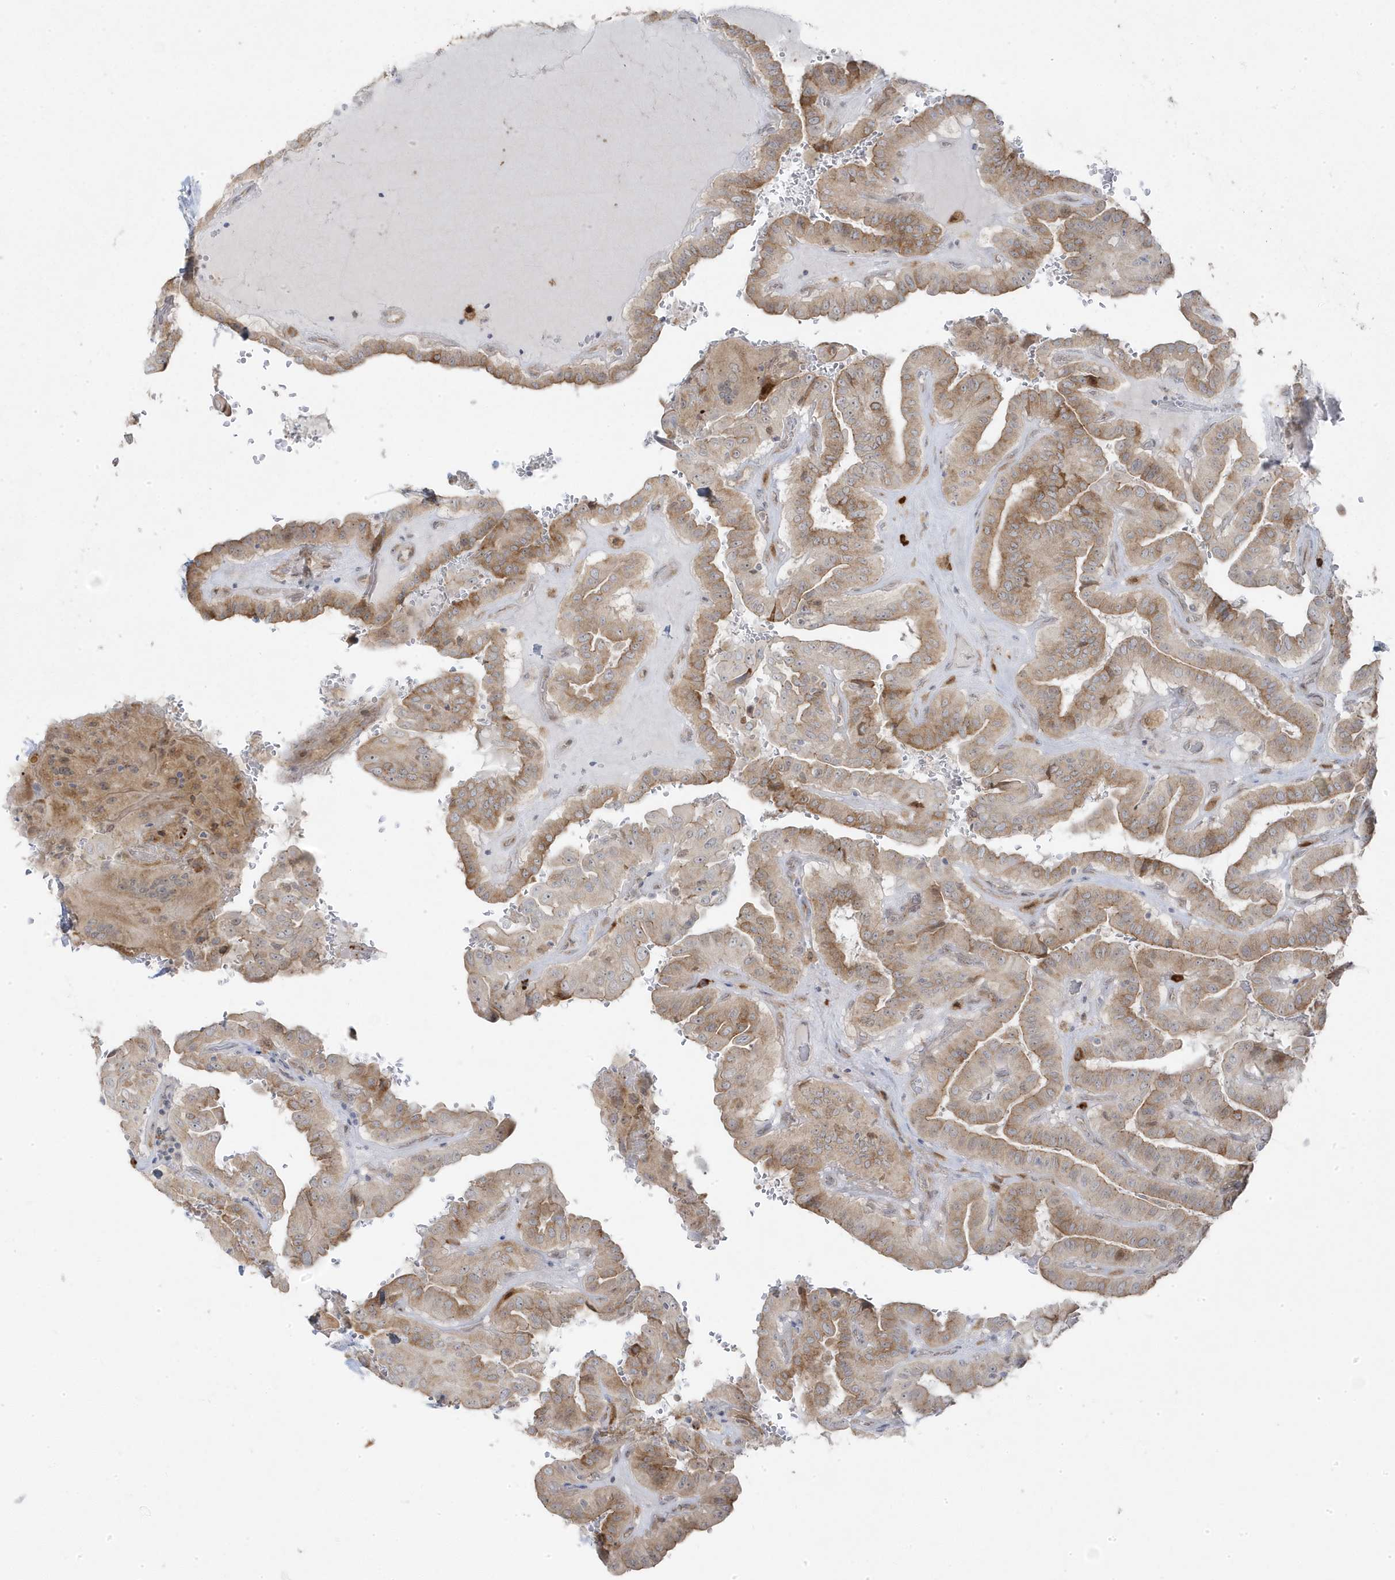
{"staining": {"intensity": "moderate", "quantity": ">75%", "location": "cytoplasmic/membranous"}, "tissue": "thyroid cancer", "cell_type": "Tumor cells", "image_type": "cancer", "snomed": [{"axis": "morphology", "description": "Papillary adenocarcinoma, NOS"}, {"axis": "topography", "description": "Thyroid gland"}], "caption": "Brown immunohistochemical staining in human thyroid cancer exhibits moderate cytoplasmic/membranous positivity in approximately >75% of tumor cells.", "gene": "ZNF654", "patient": {"sex": "male", "age": 77}}